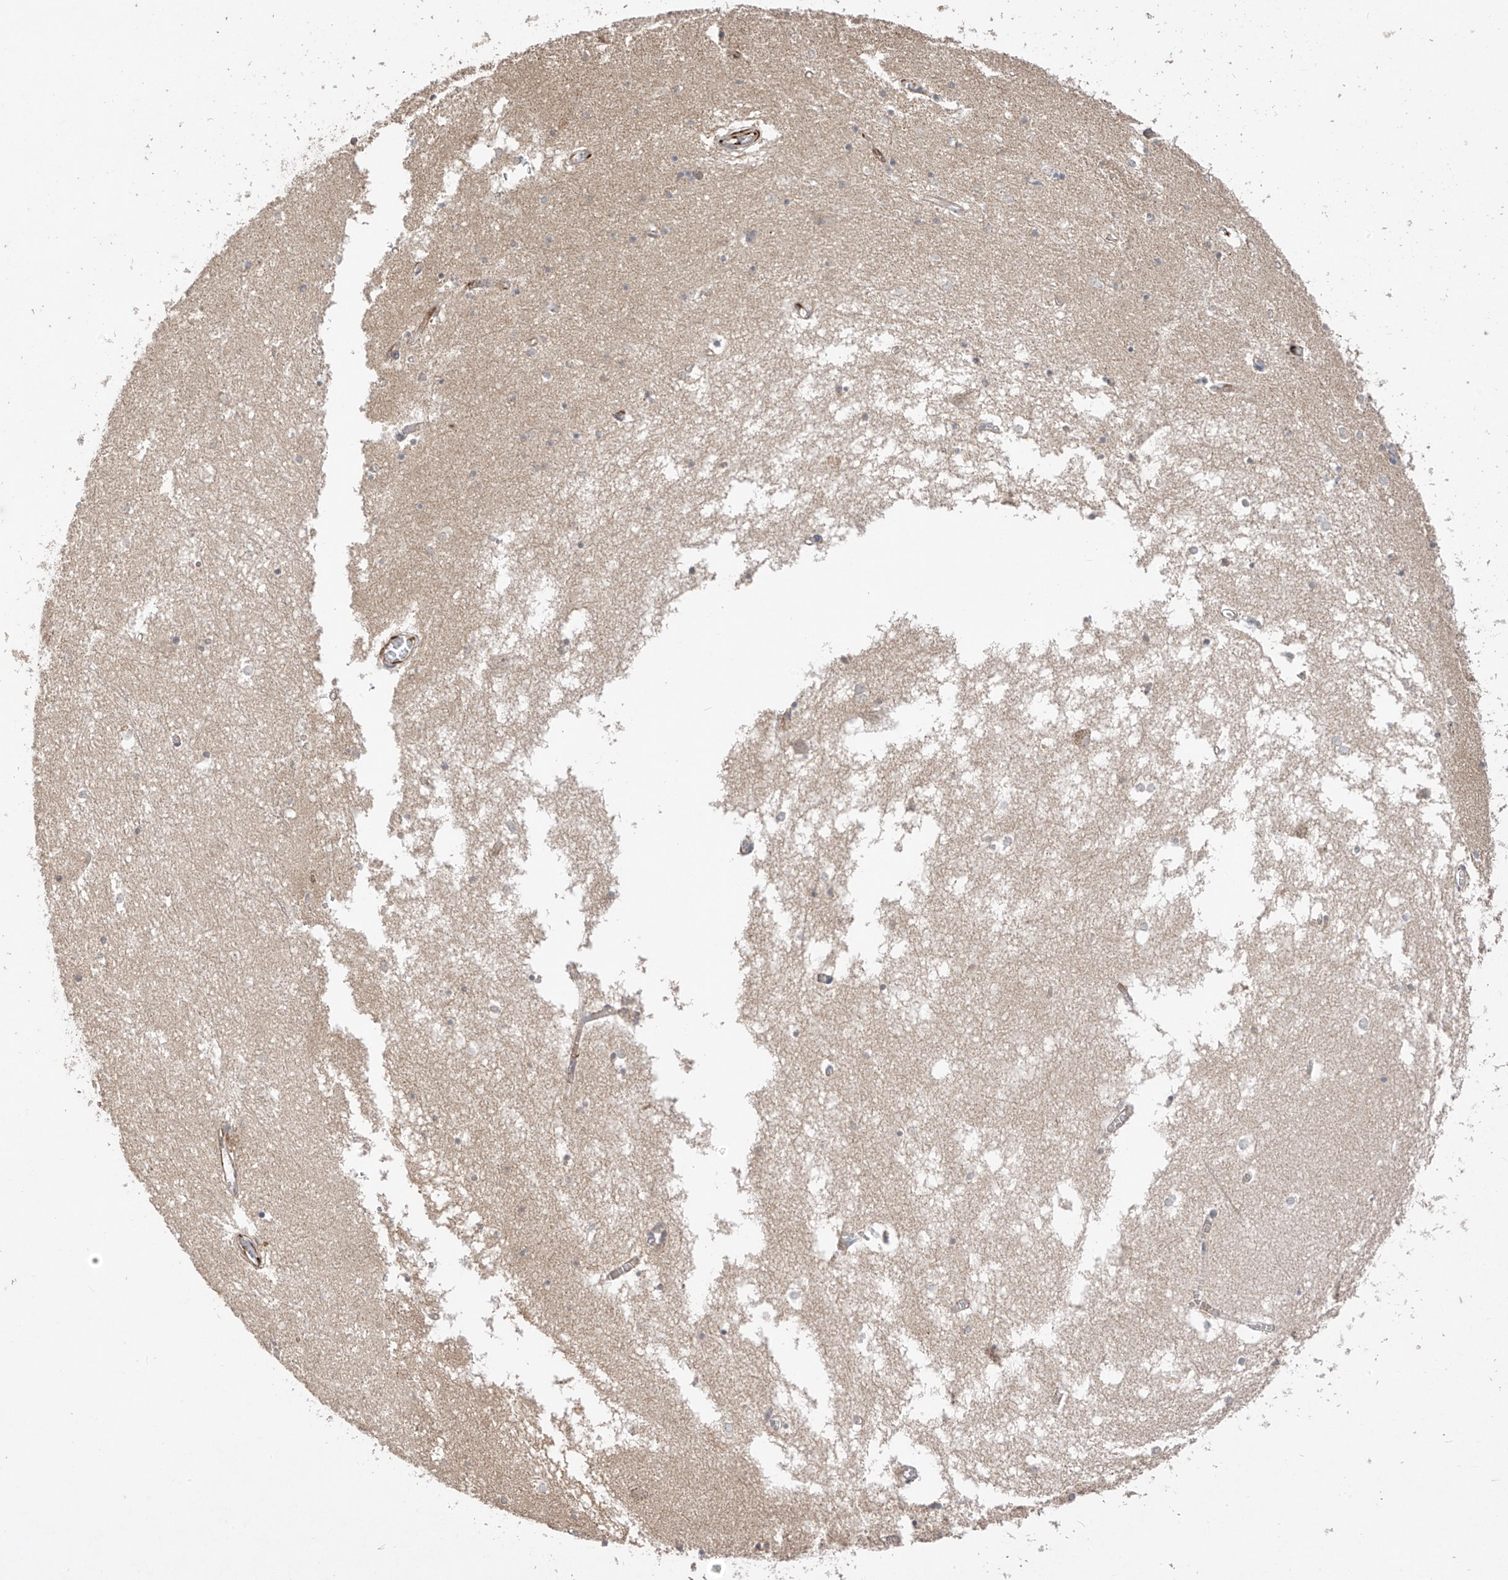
{"staining": {"intensity": "moderate", "quantity": "<25%", "location": "cytoplasmic/membranous"}, "tissue": "hippocampus", "cell_type": "Glial cells", "image_type": "normal", "snomed": [{"axis": "morphology", "description": "Normal tissue, NOS"}, {"axis": "topography", "description": "Hippocampus"}], "caption": "Human hippocampus stained for a protein (brown) demonstrates moderate cytoplasmic/membranous positive positivity in approximately <25% of glial cells.", "gene": "DCDC2", "patient": {"sex": "male", "age": 70}}